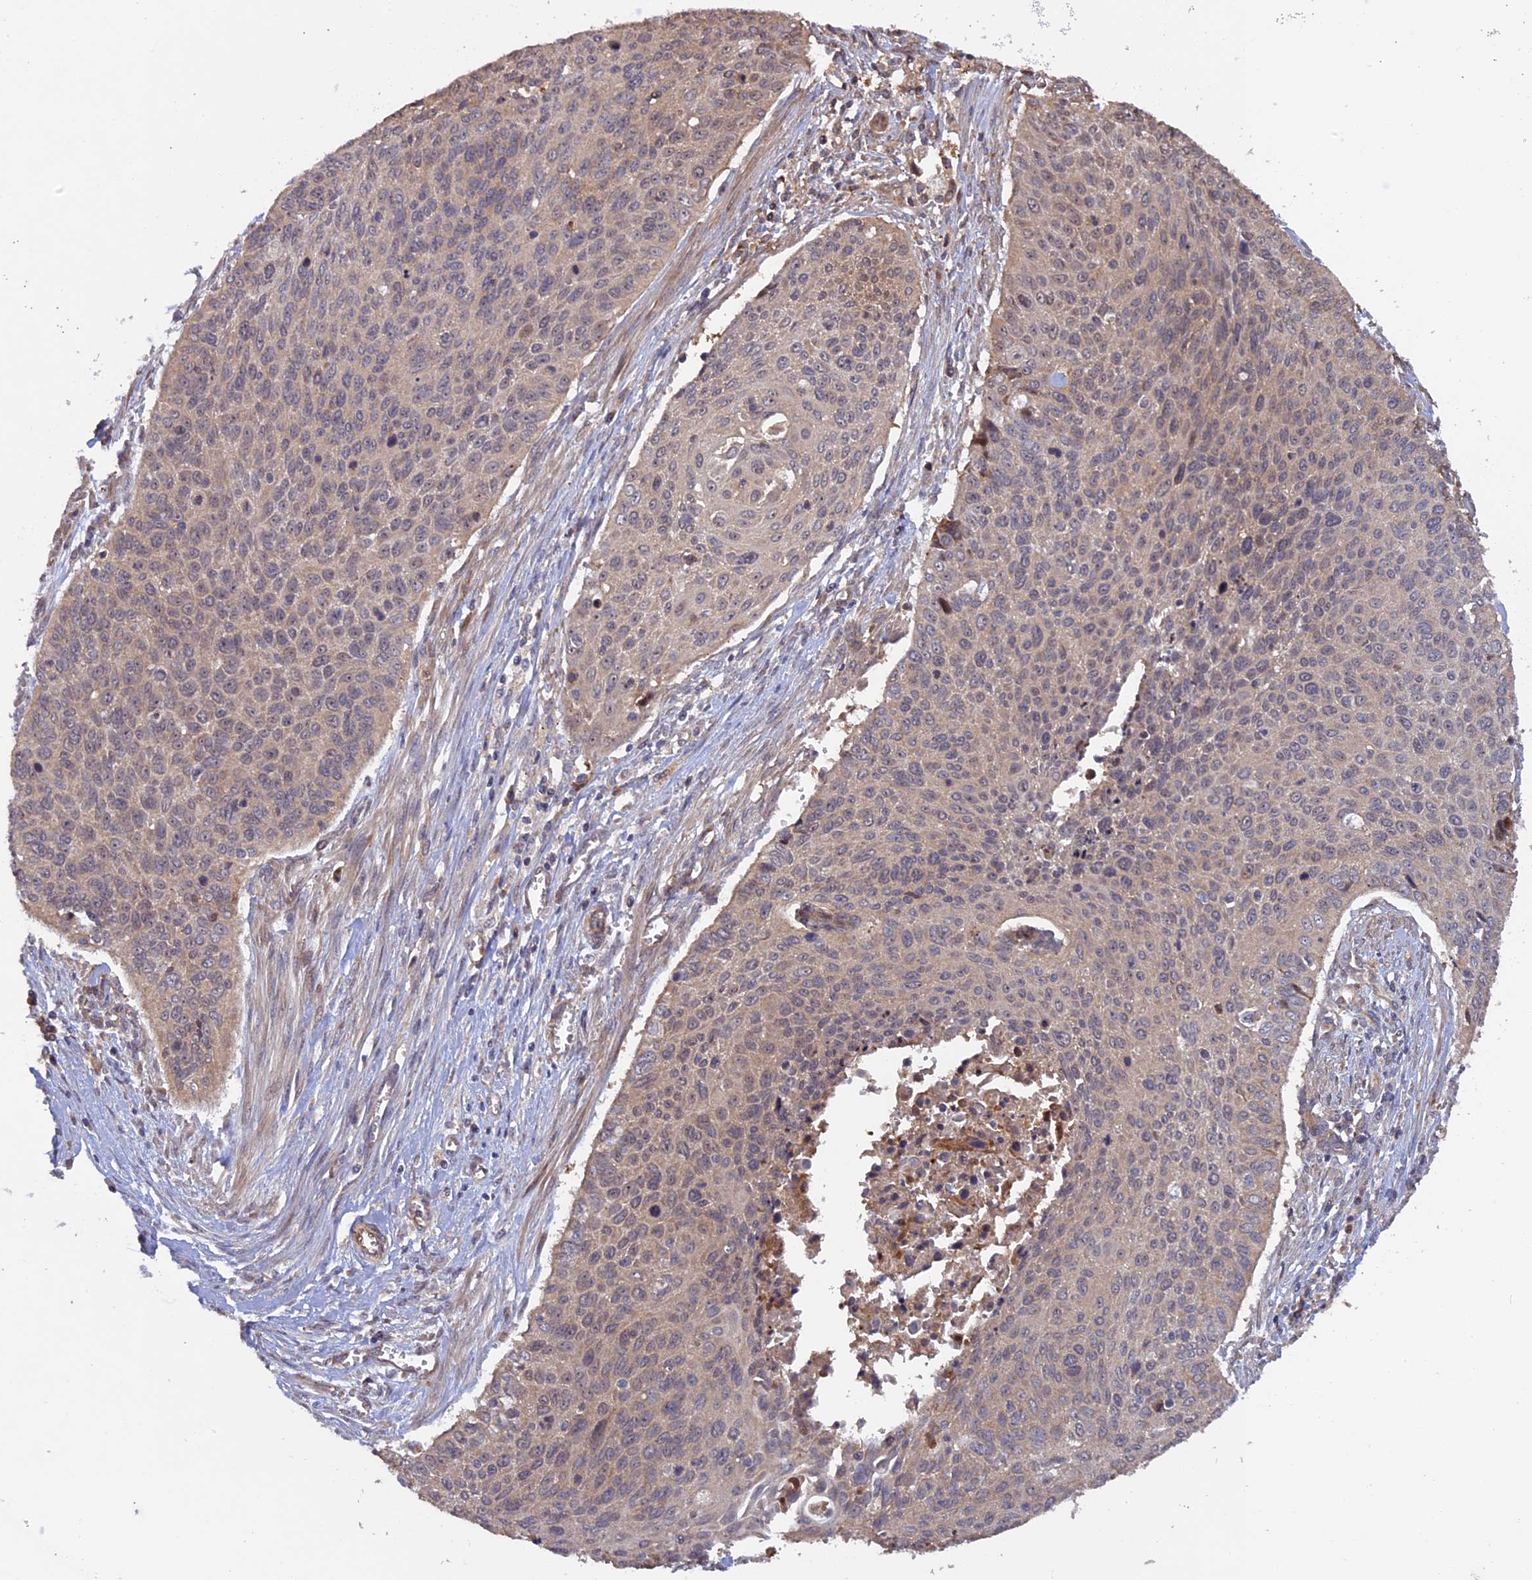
{"staining": {"intensity": "weak", "quantity": ">75%", "location": "cytoplasmic/membranous"}, "tissue": "cervical cancer", "cell_type": "Tumor cells", "image_type": "cancer", "snomed": [{"axis": "morphology", "description": "Squamous cell carcinoma, NOS"}, {"axis": "topography", "description": "Cervix"}], "caption": "Immunohistochemistry (IHC) histopathology image of neoplastic tissue: squamous cell carcinoma (cervical) stained using immunohistochemistry exhibits low levels of weak protein expression localized specifically in the cytoplasmic/membranous of tumor cells, appearing as a cytoplasmic/membranous brown color.", "gene": "FERMT1", "patient": {"sex": "female", "age": 55}}